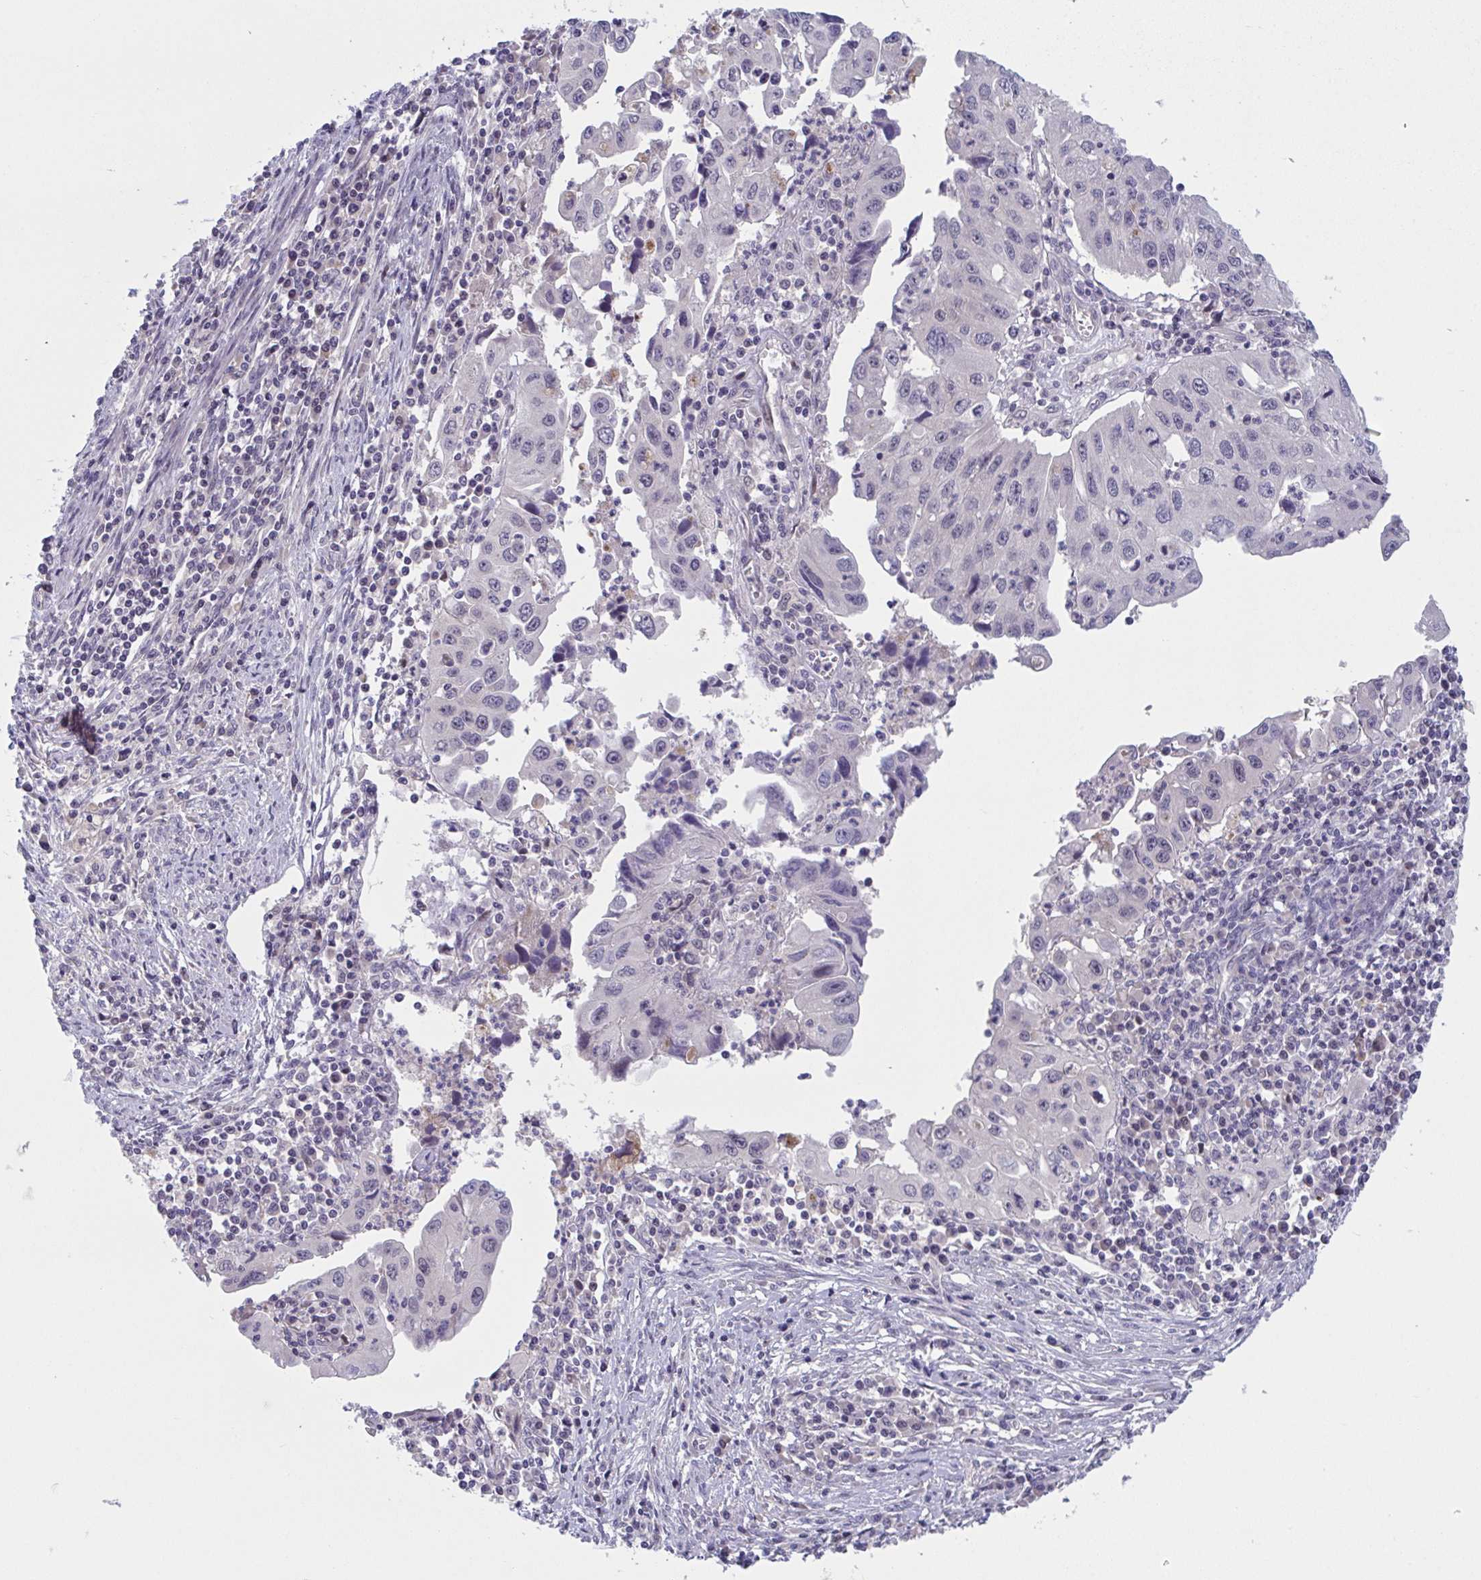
{"staining": {"intensity": "weak", "quantity": "<25%", "location": "nuclear"}, "tissue": "endometrial cancer", "cell_type": "Tumor cells", "image_type": "cancer", "snomed": [{"axis": "morphology", "description": "Adenocarcinoma, NOS"}, {"axis": "topography", "description": "Uterus"}], "caption": "A histopathology image of human adenocarcinoma (endometrial) is negative for staining in tumor cells. The staining is performed using DAB brown chromogen with nuclei counter-stained in using hematoxylin.", "gene": "RIOK1", "patient": {"sex": "female", "age": 62}}